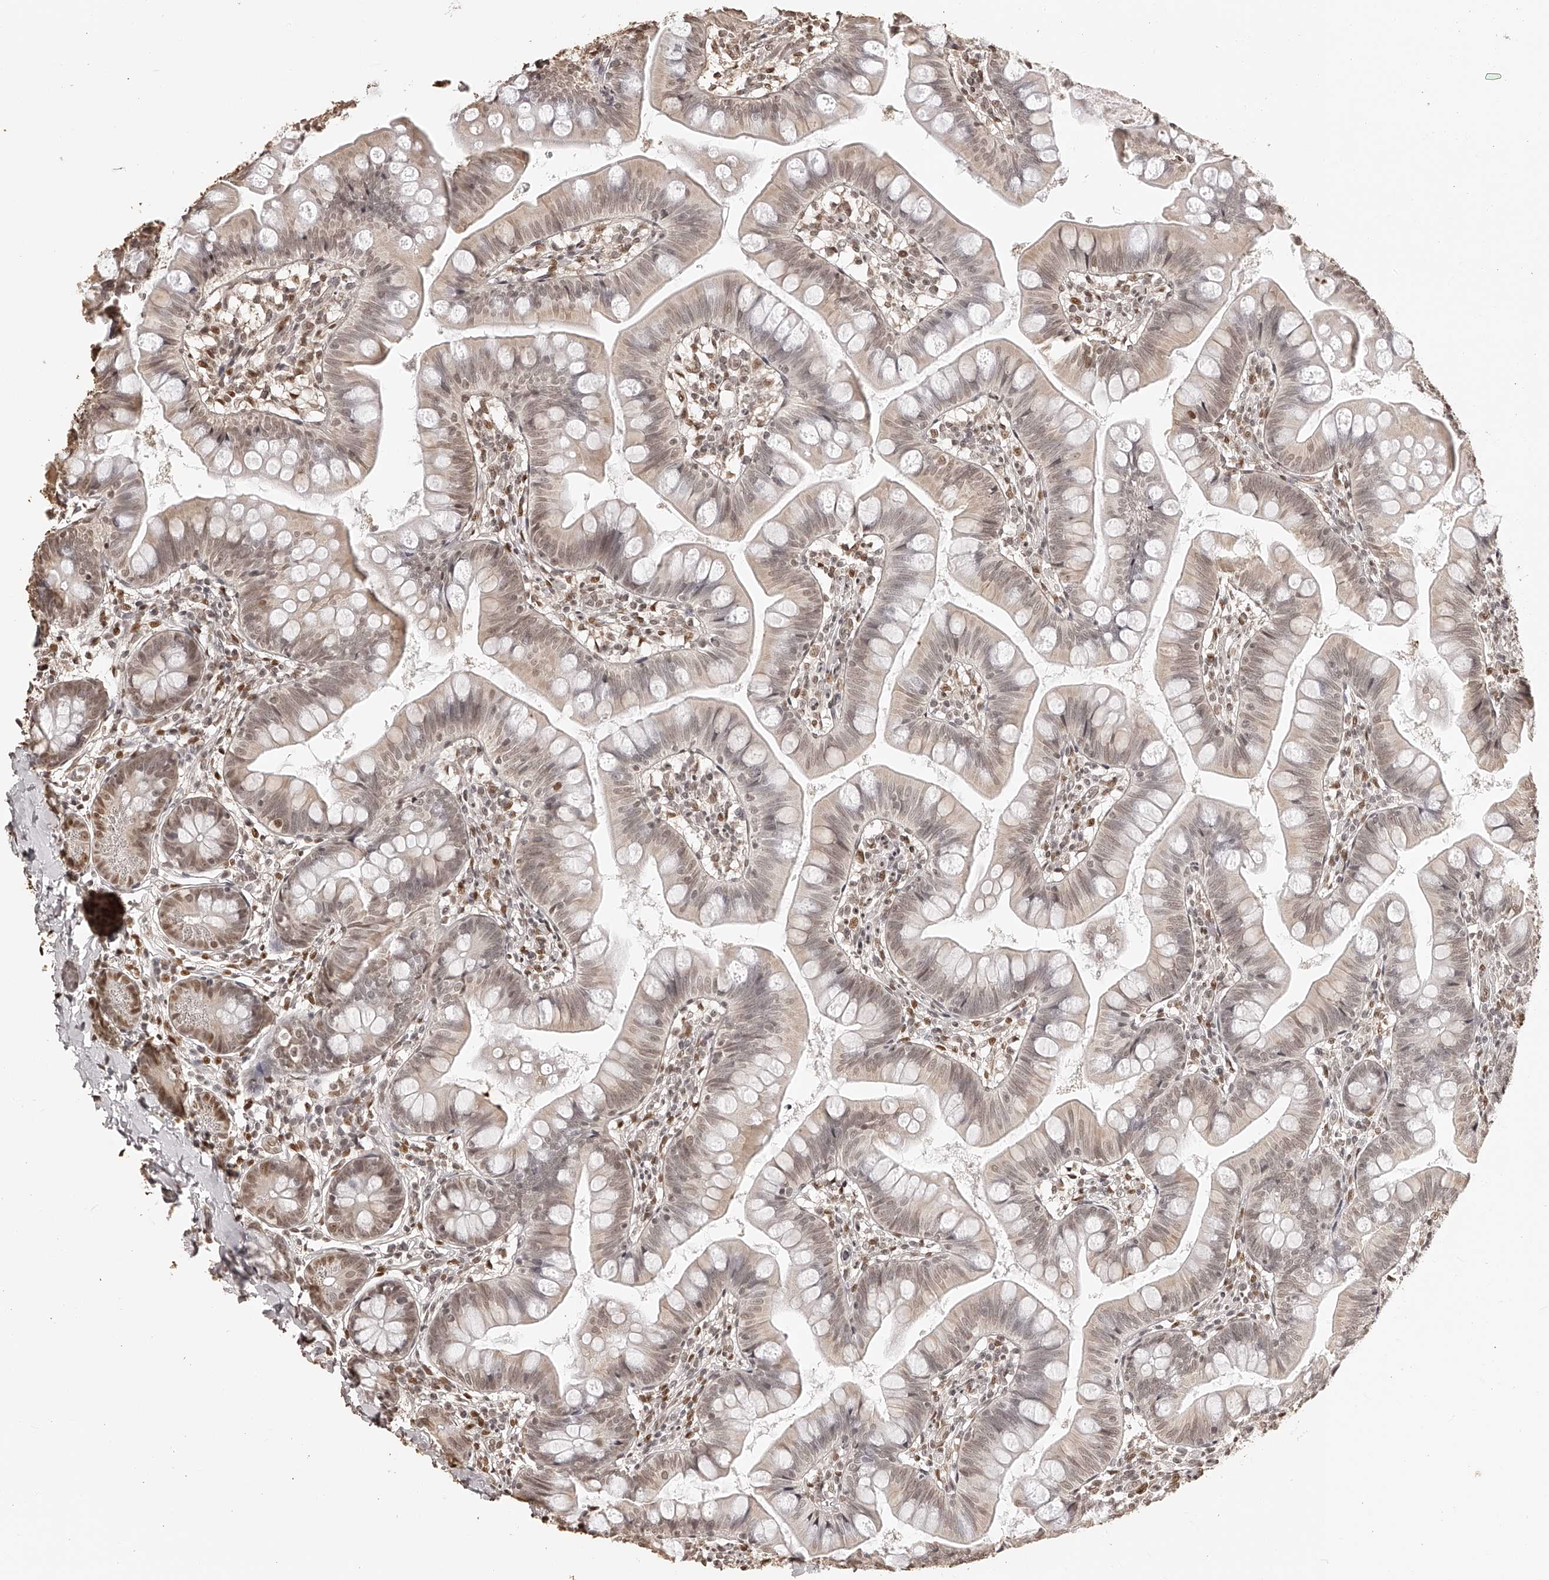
{"staining": {"intensity": "moderate", "quantity": "25%-75%", "location": "nuclear"}, "tissue": "small intestine", "cell_type": "Glandular cells", "image_type": "normal", "snomed": [{"axis": "morphology", "description": "Normal tissue, NOS"}, {"axis": "topography", "description": "Small intestine"}], "caption": "Normal small intestine was stained to show a protein in brown. There is medium levels of moderate nuclear expression in approximately 25%-75% of glandular cells.", "gene": "ZNF503", "patient": {"sex": "male", "age": 7}}